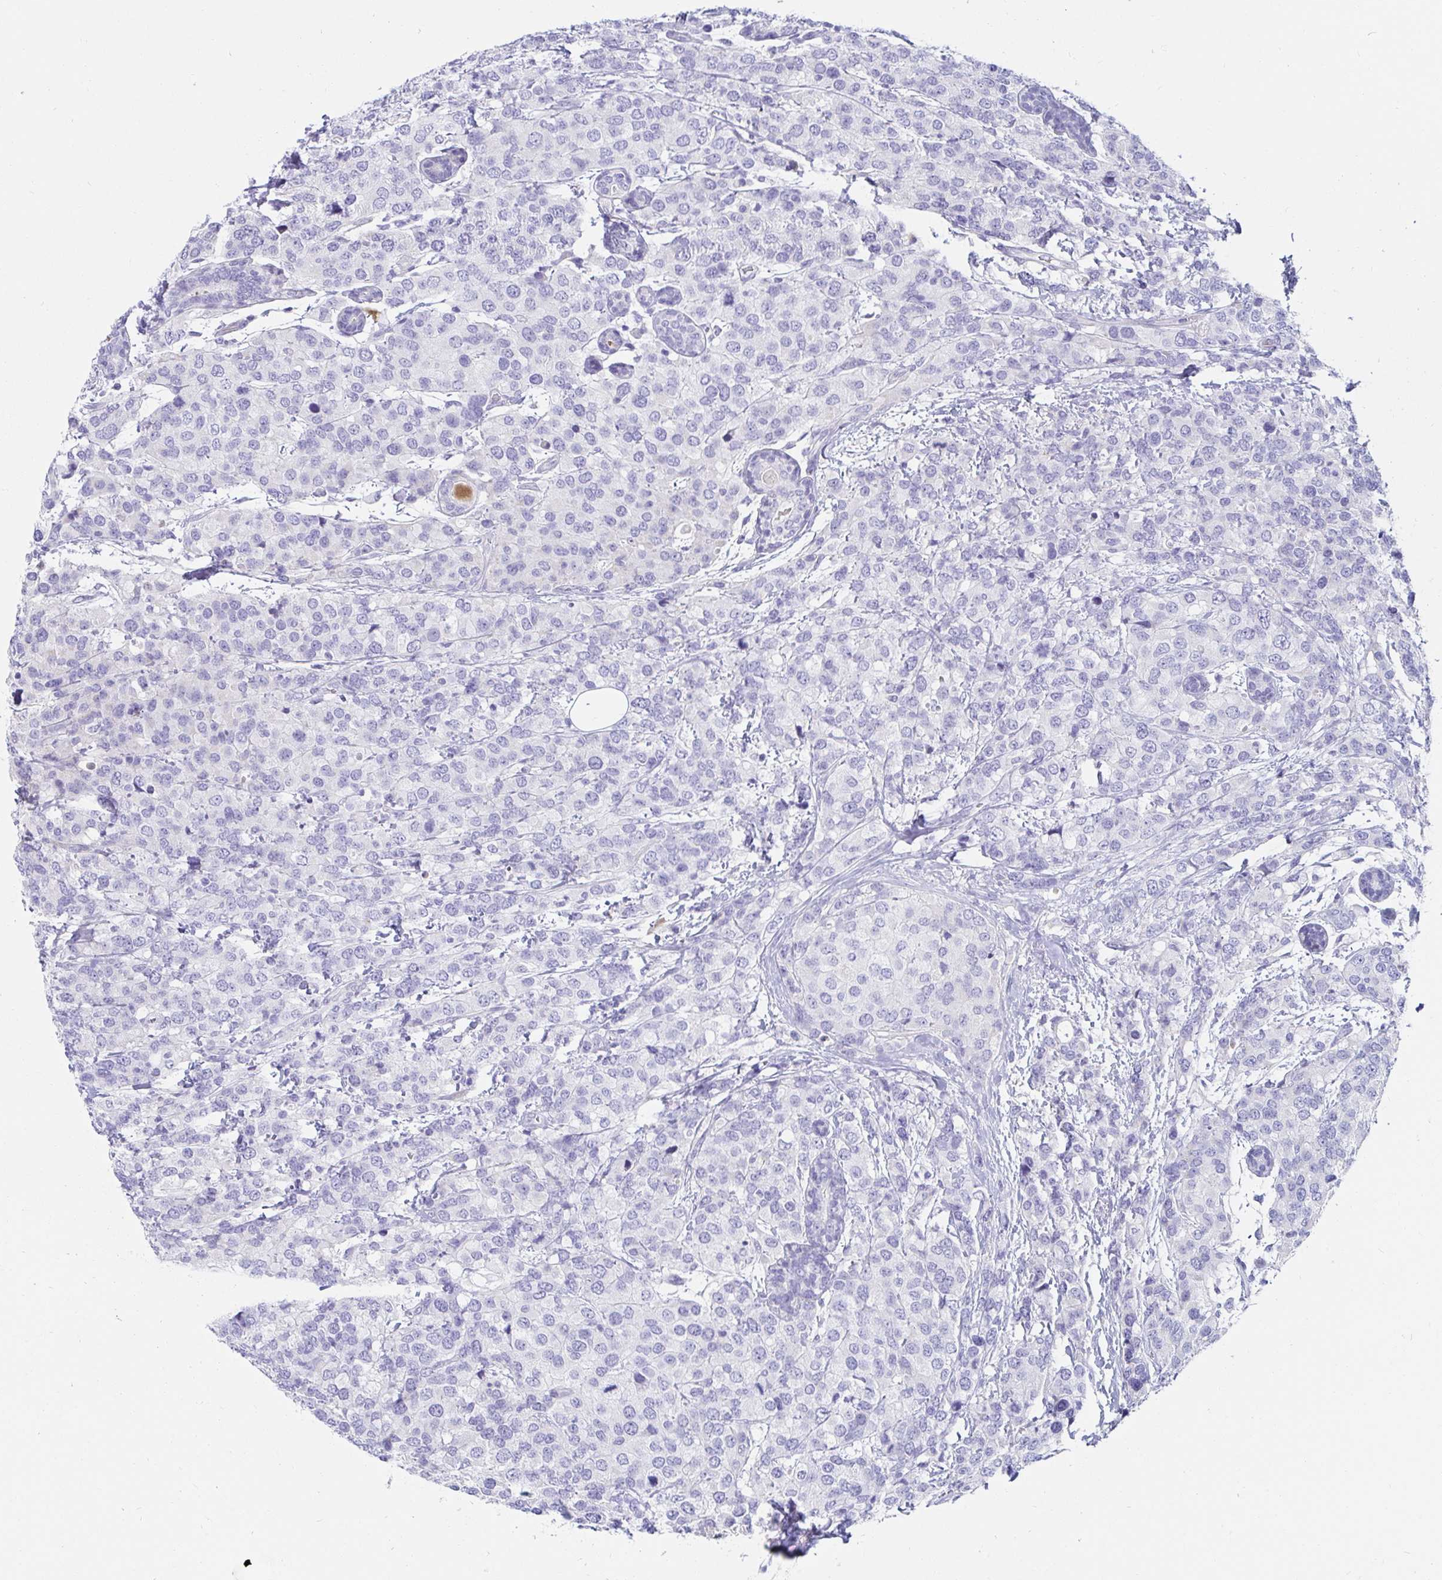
{"staining": {"intensity": "negative", "quantity": "none", "location": "none"}, "tissue": "breast cancer", "cell_type": "Tumor cells", "image_type": "cancer", "snomed": [{"axis": "morphology", "description": "Lobular carcinoma"}, {"axis": "topography", "description": "Breast"}], "caption": "The micrograph exhibits no staining of tumor cells in lobular carcinoma (breast). (Brightfield microscopy of DAB immunohistochemistry at high magnification).", "gene": "C4orf17", "patient": {"sex": "female", "age": 59}}